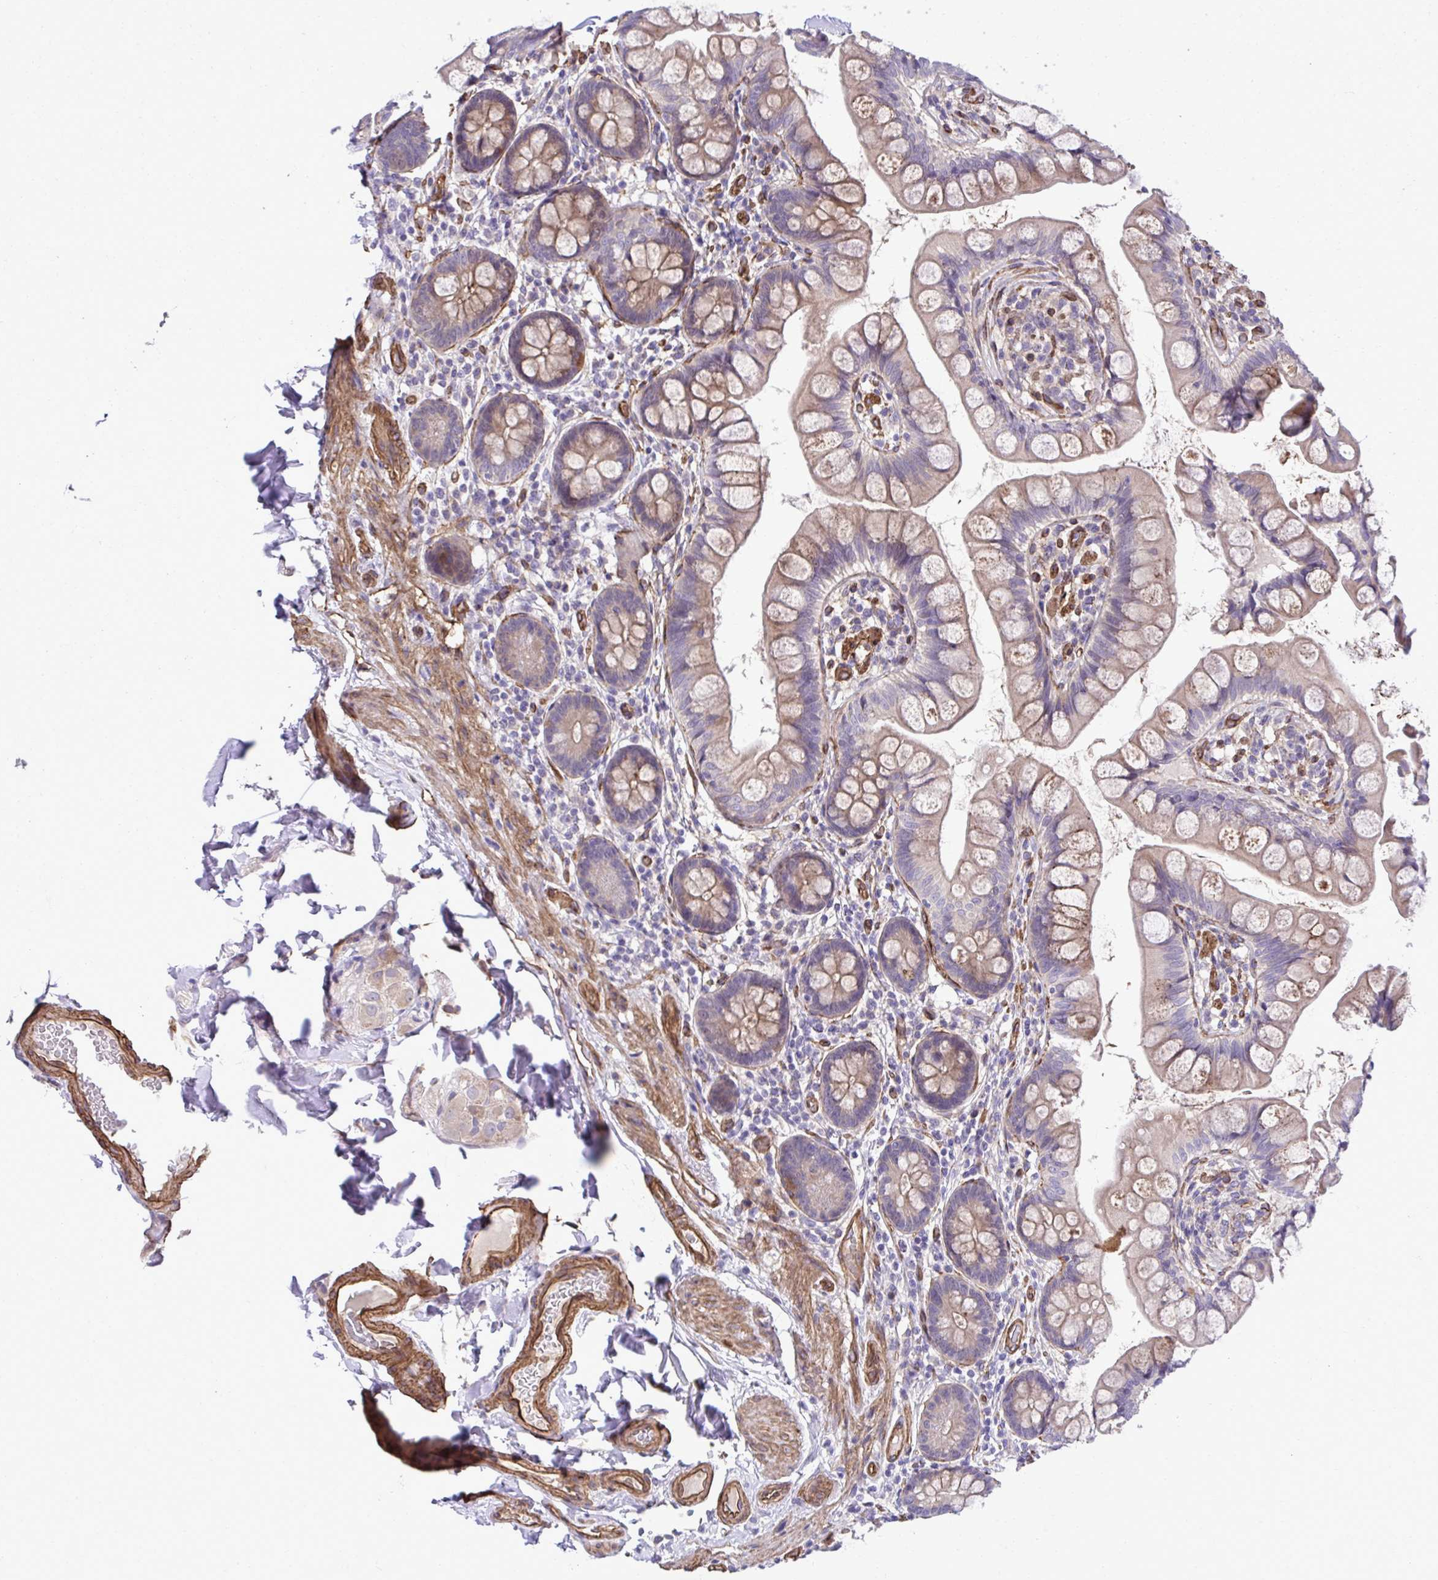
{"staining": {"intensity": "moderate", "quantity": ">75%", "location": "cytoplasmic/membranous"}, "tissue": "small intestine", "cell_type": "Glandular cells", "image_type": "normal", "snomed": [{"axis": "morphology", "description": "Normal tissue, NOS"}, {"axis": "topography", "description": "Small intestine"}], "caption": "This photomicrograph exhibits IHC staining of benign human small intestine, with medium moderate cytoplasmic/membranous expression in approximately >75% of glandular cells.", "gene": "TRIM52", "patient": {"sex": "male", "age": 70}}